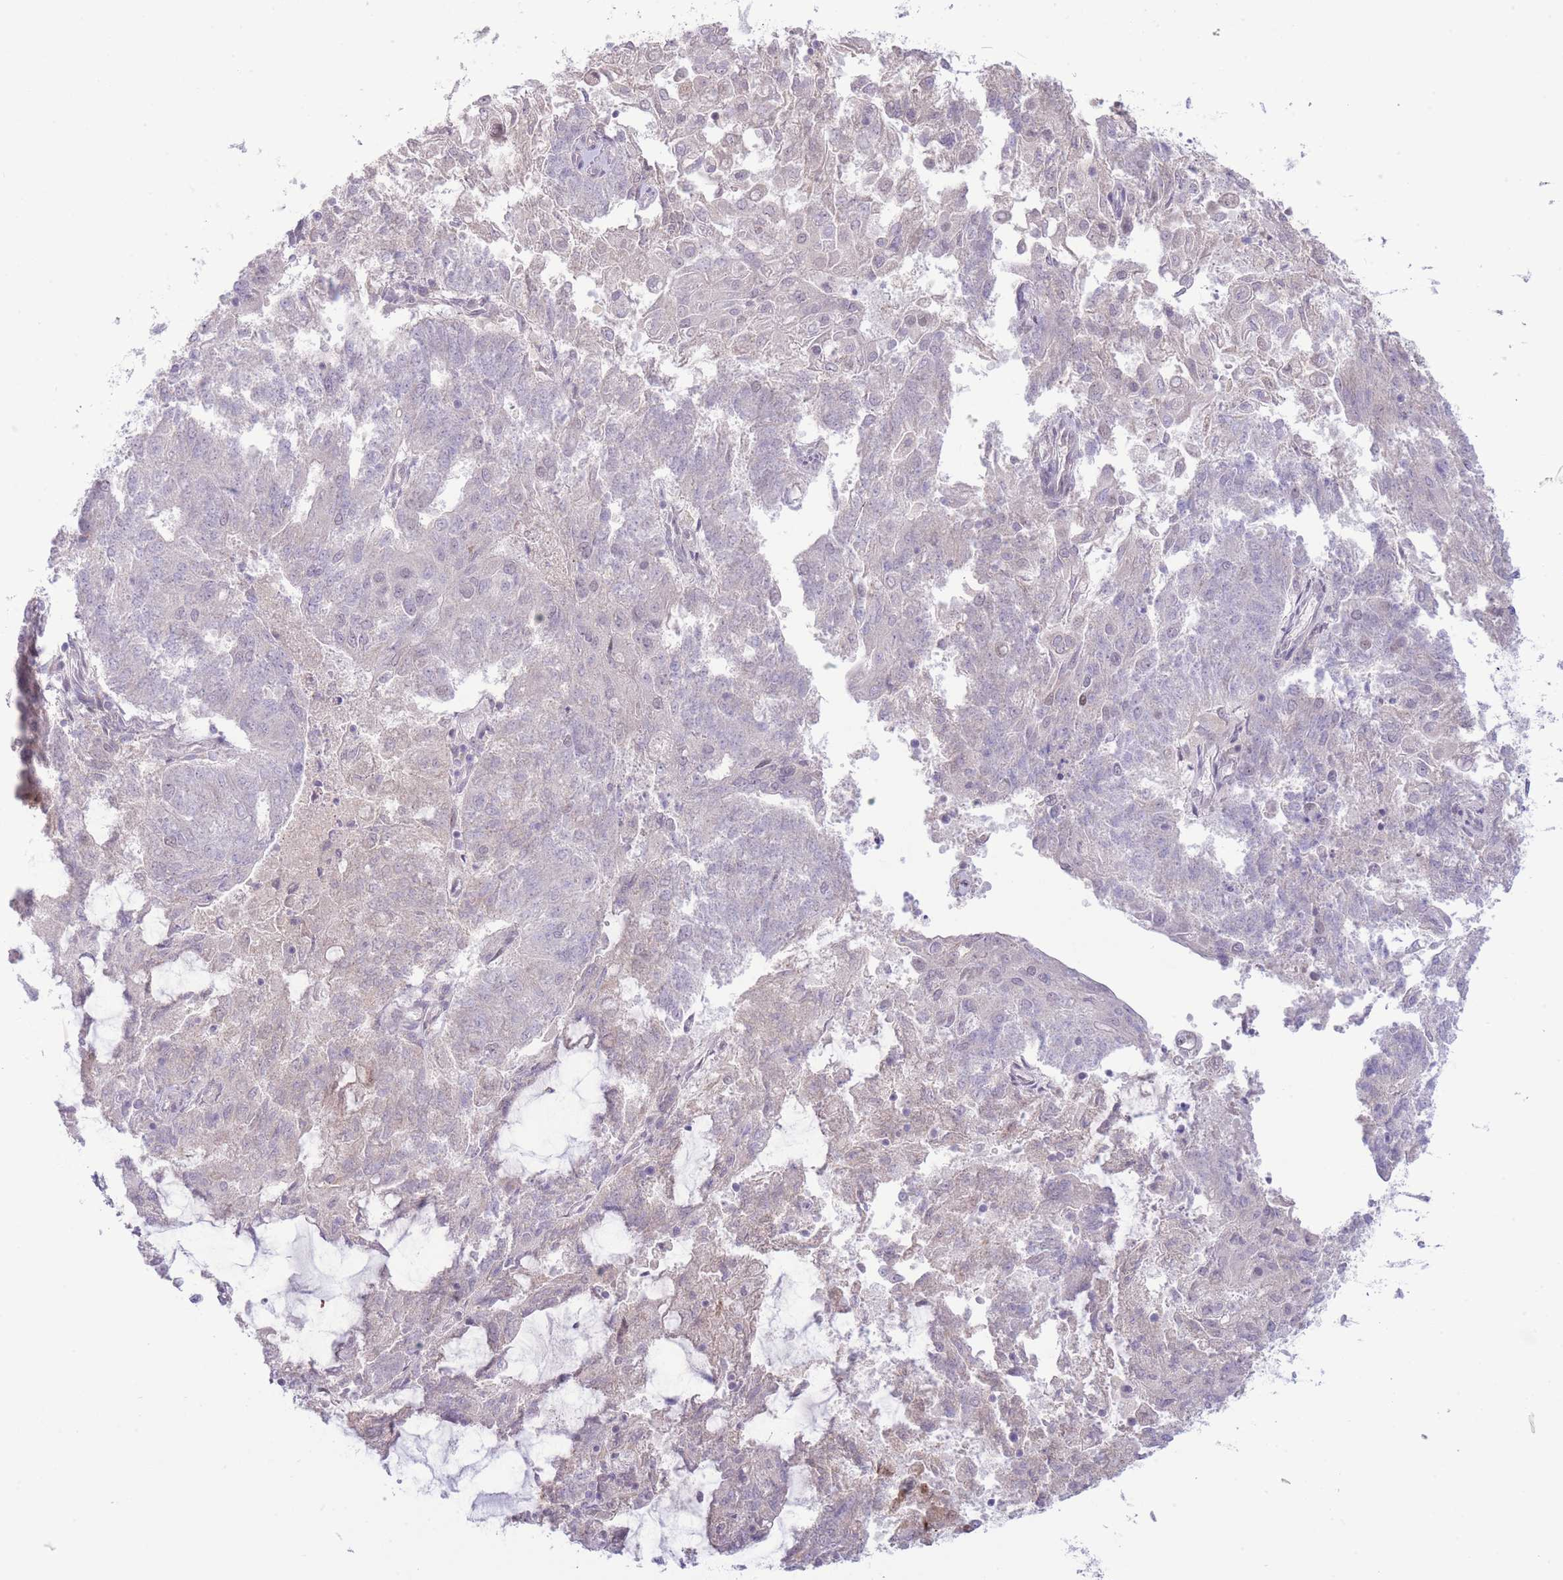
{"staining": {"intensity": "negative", "quantity": "none", "location": "none"}, "tissue": "endometrial cancer", "cell_type": "Tumor cells", "image_type": "cancer", "snomed": [{"axis": "morphology", "description": "Adenocarcinoma, NOS"}, {"axis": "topography", "description": "Endometrium"}], "caption": "The IHC photomicrograph has no significant positivity in tumor cells of endometrial cancer (adenocarcinoma) tissue.", "gene": "FBXO46", "patient": {"sex": "female", "age": 82}}